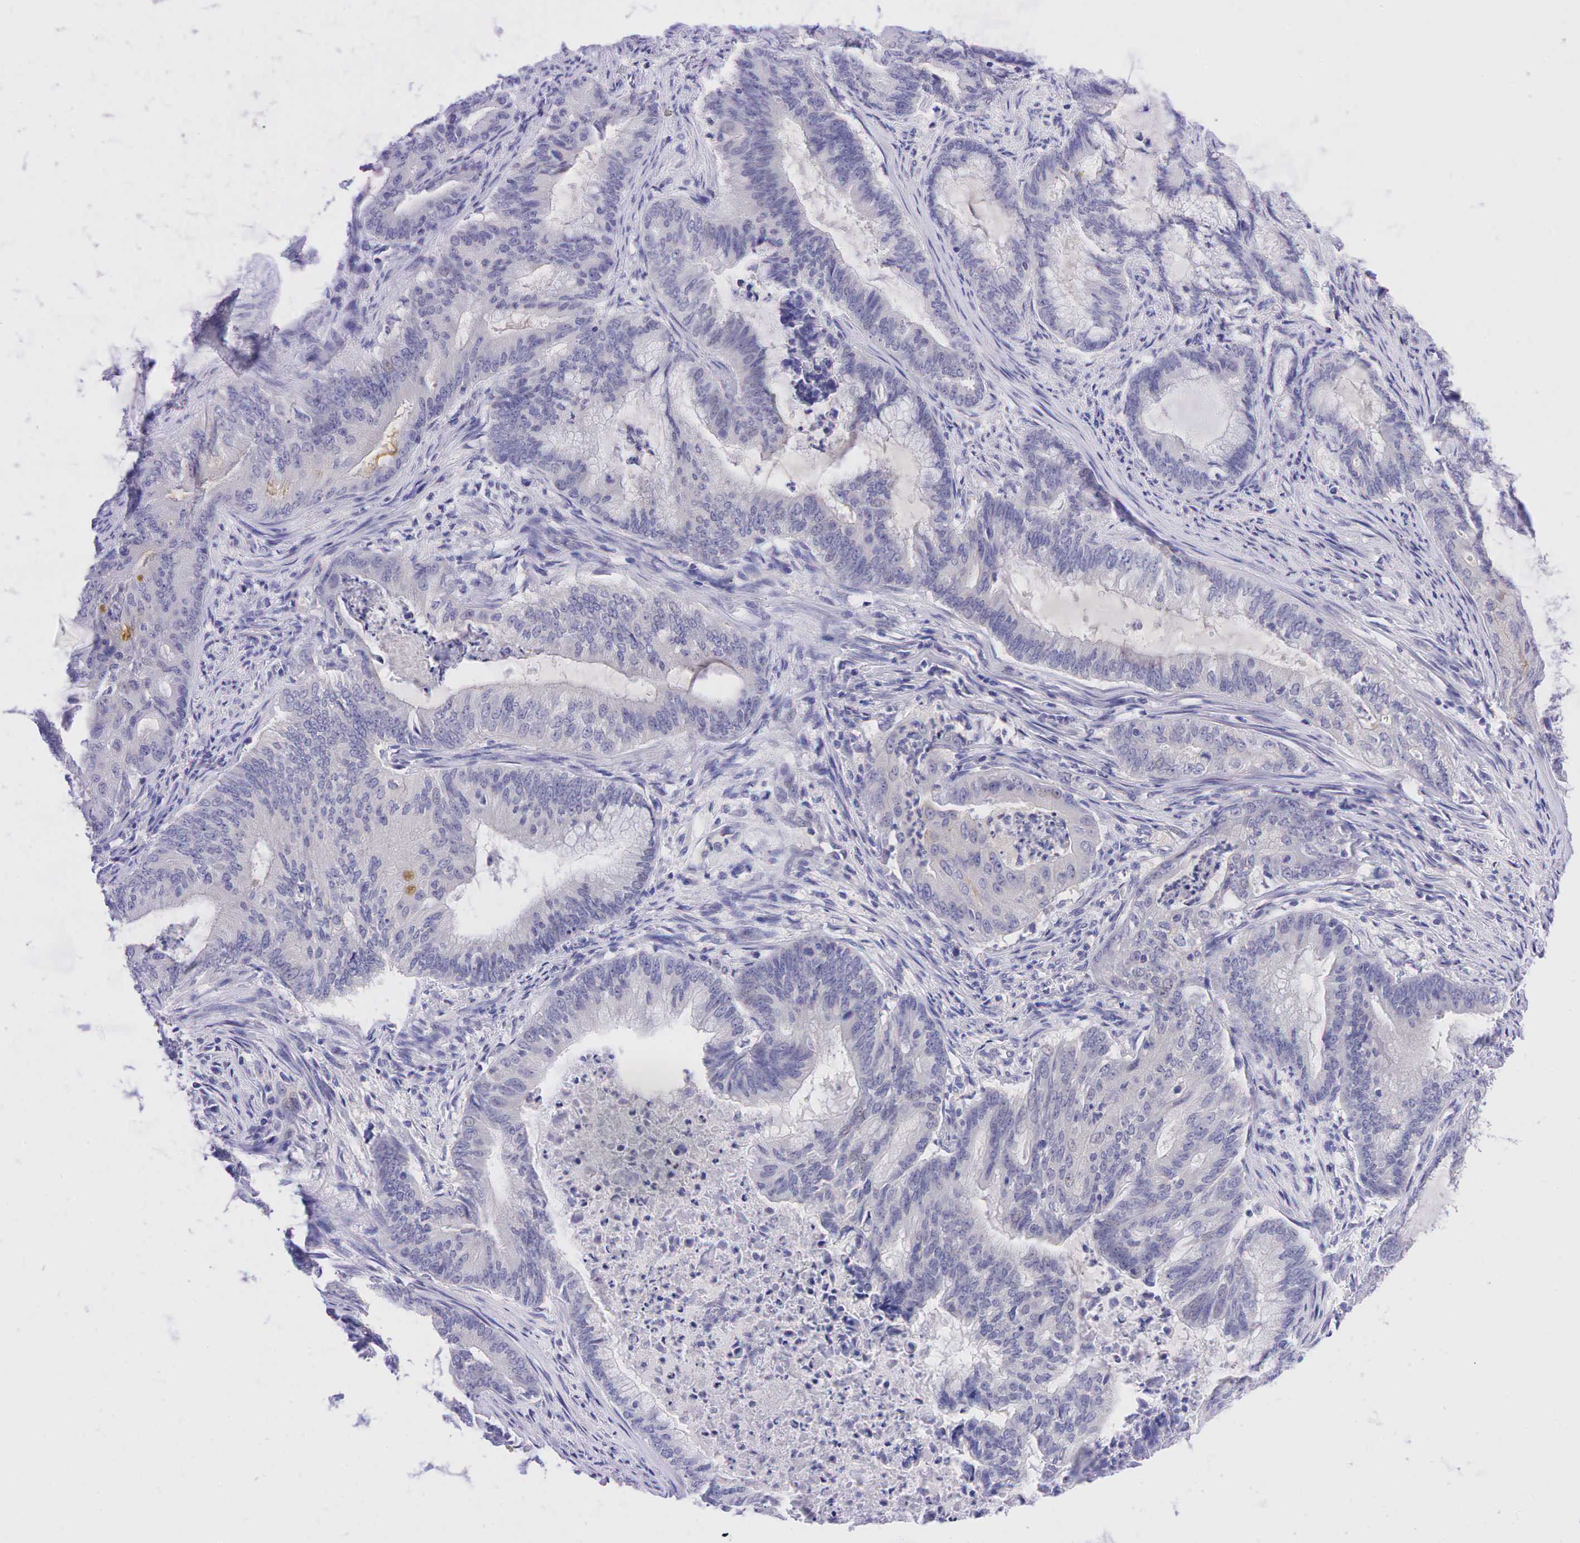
{"staining": {"intensity": "weak", "quantity": "<25%", "location": "cytoplasmic/membranous"}, "tissue": "endometrial cancer", "cell_type": "Tumor cells", "image_type": "cancer", "snomed": [{"axis": "morphology", "description": "Adenocarcinoma, NOS"}, {"axis": "topography", "description": "Endometrium"}], "caption": "There is no significant positivity in tumor cells of endometrial adenocarcinoma.", "gene": "AR", "patient": {"sex": "female", "age": 63}}